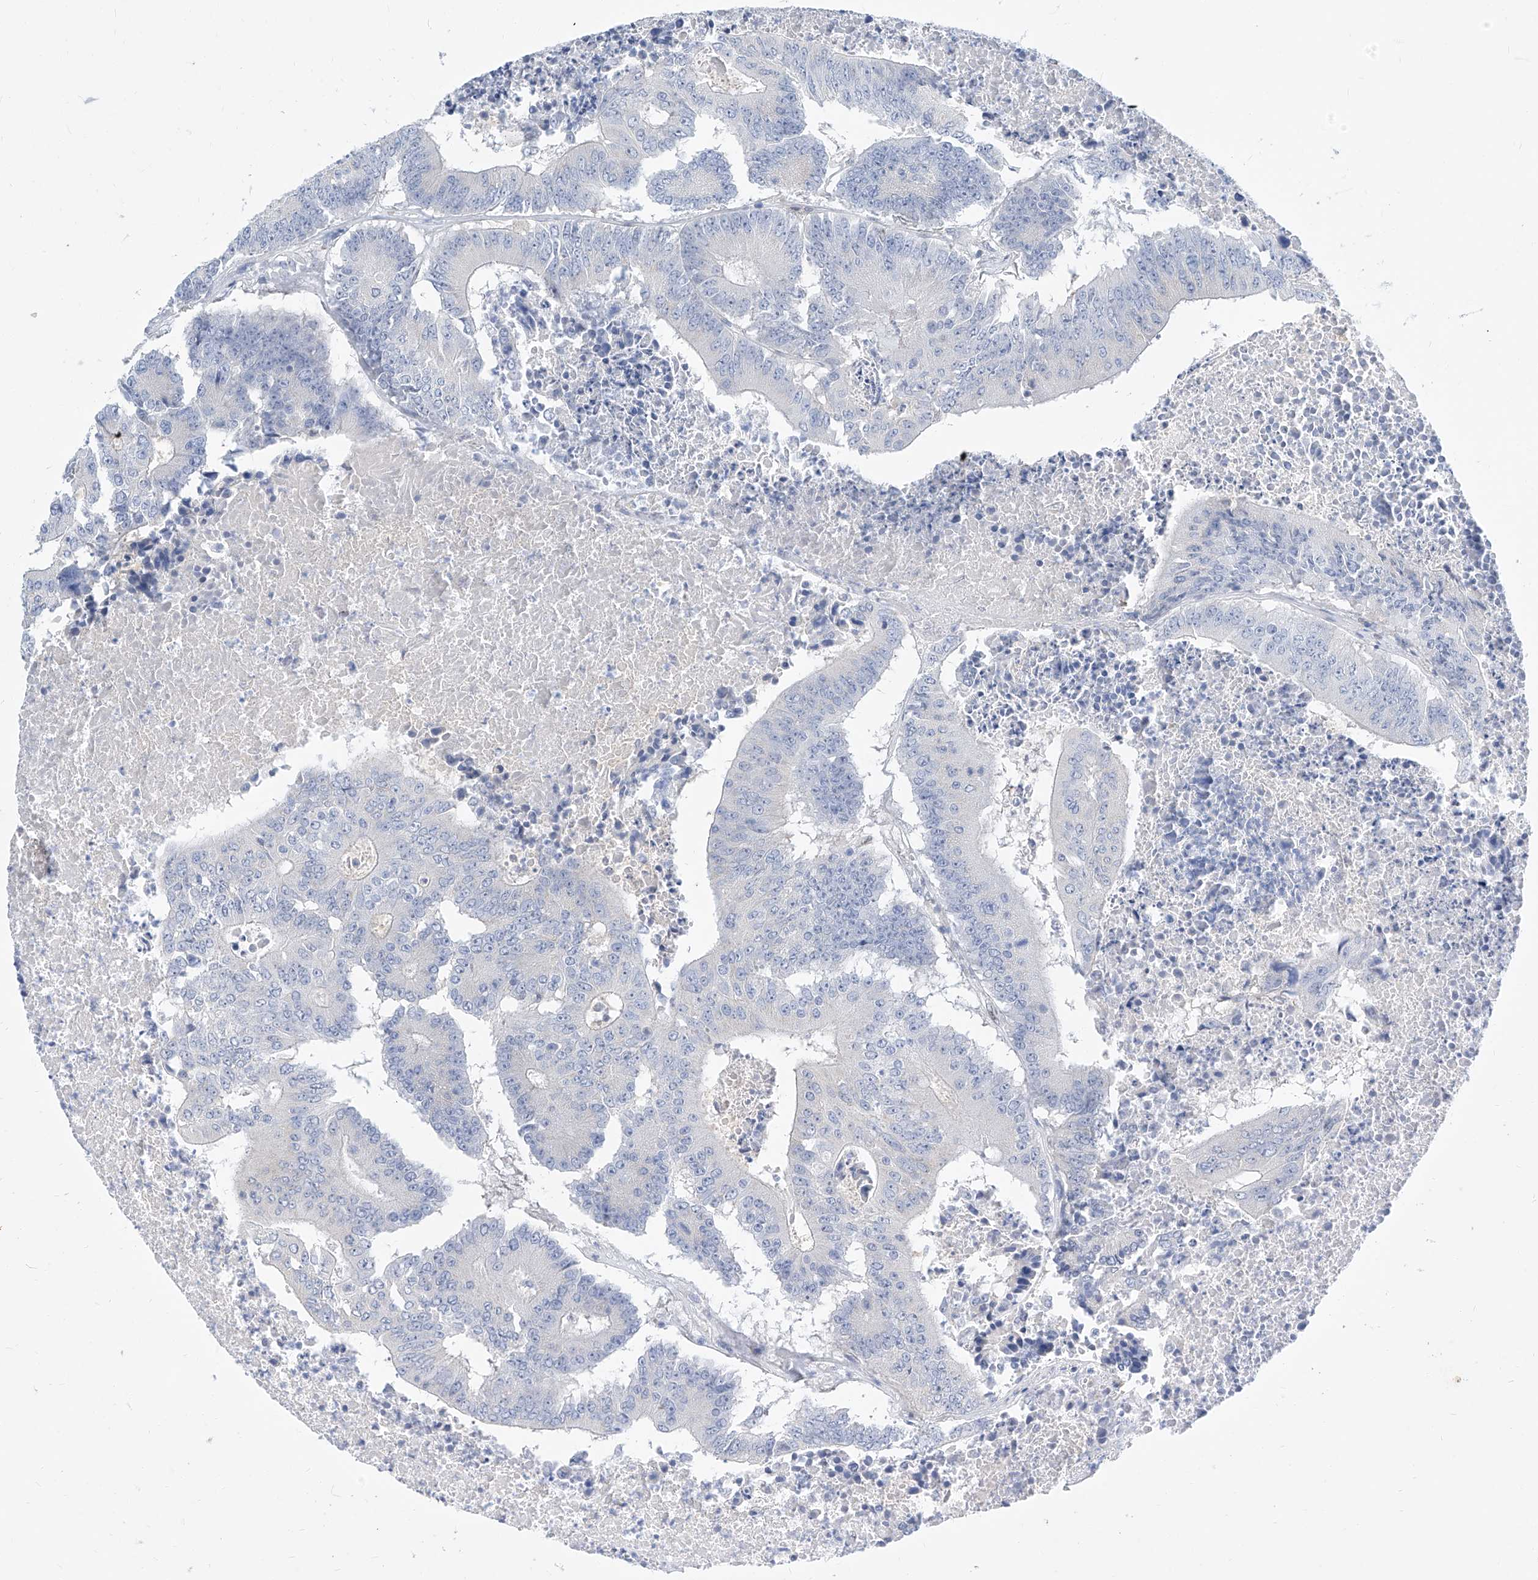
{"staining": {"intensity": "negative", "quantity": "none", "location": "none"}, "tissue": "colorectal cancer", "cell_type": "Tumor cells", "image_type": "cancer", "snomed": [{"axis": "morphology", "description": "Adenocarcinoma, NOS"}, {"axis": "topography", "description": "Colon"}], "caption": "Photomicrograph shows no significant protein staining in tumor cells of colorectal cancer (adenocarcinoma).", "gene": "MX2", "patient": {"sex": "male", "age": 87}}